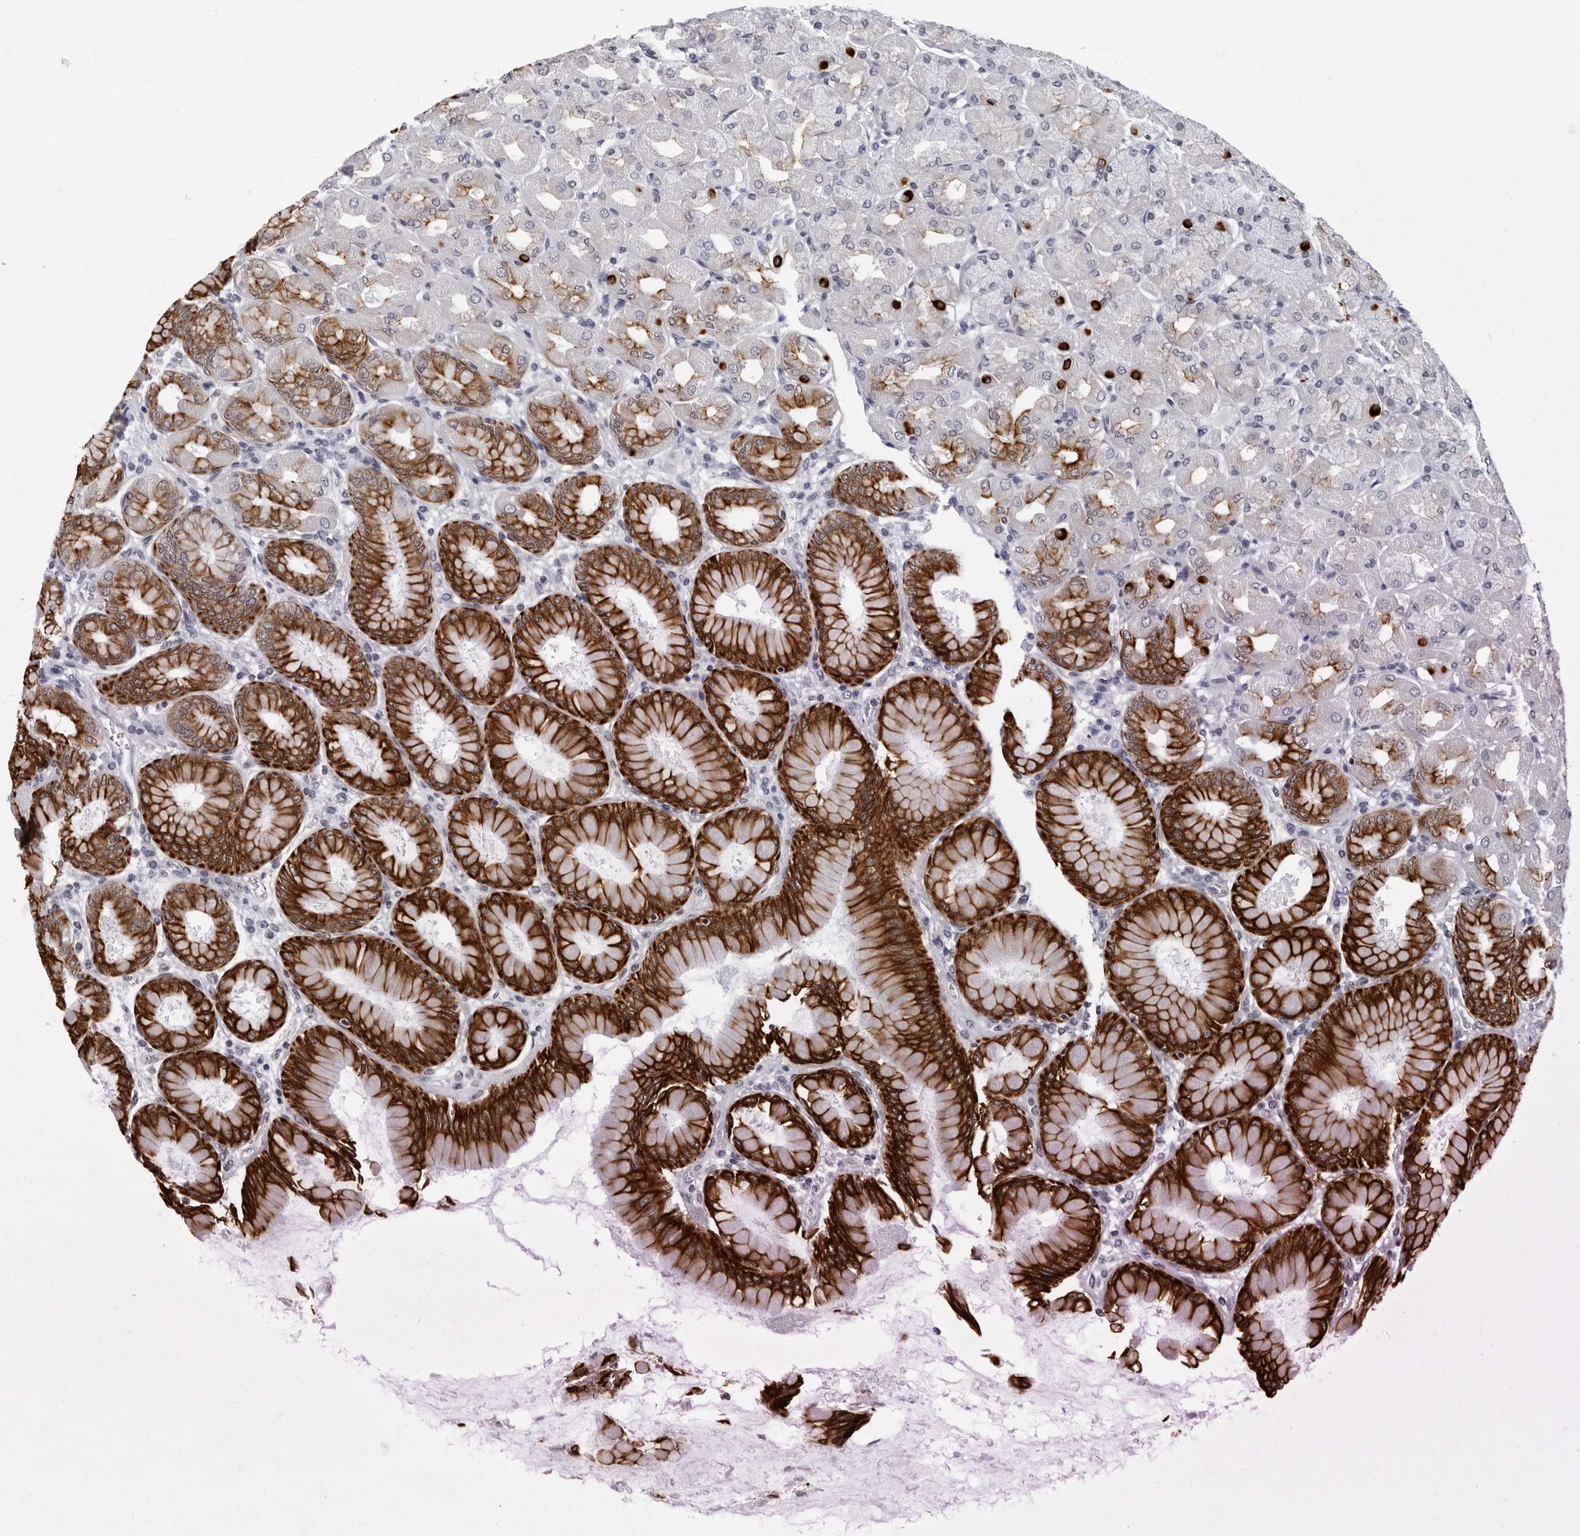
{"staining": {"intensity": "strong", "quantity": "25%-75%", "location": "cytoplasmic/membranous"}, "tissue": "stomach", "cell_type": "Glandular cells", "image_type": "normal", "snomed": [{"axis": "morphology", "description": "Normal tissue, NOS"}, {"axis": "topography", "description": "Stomach, upper"}], "caption": "Immunohistochemical staining of unremarkable human stomach displays high levels of strong cytoplasmic/membranous positivity in approximately 25%-75% of glandular cells.", "gene": "CCDC28B", "patient": {"sex": "female", "age": 56}}